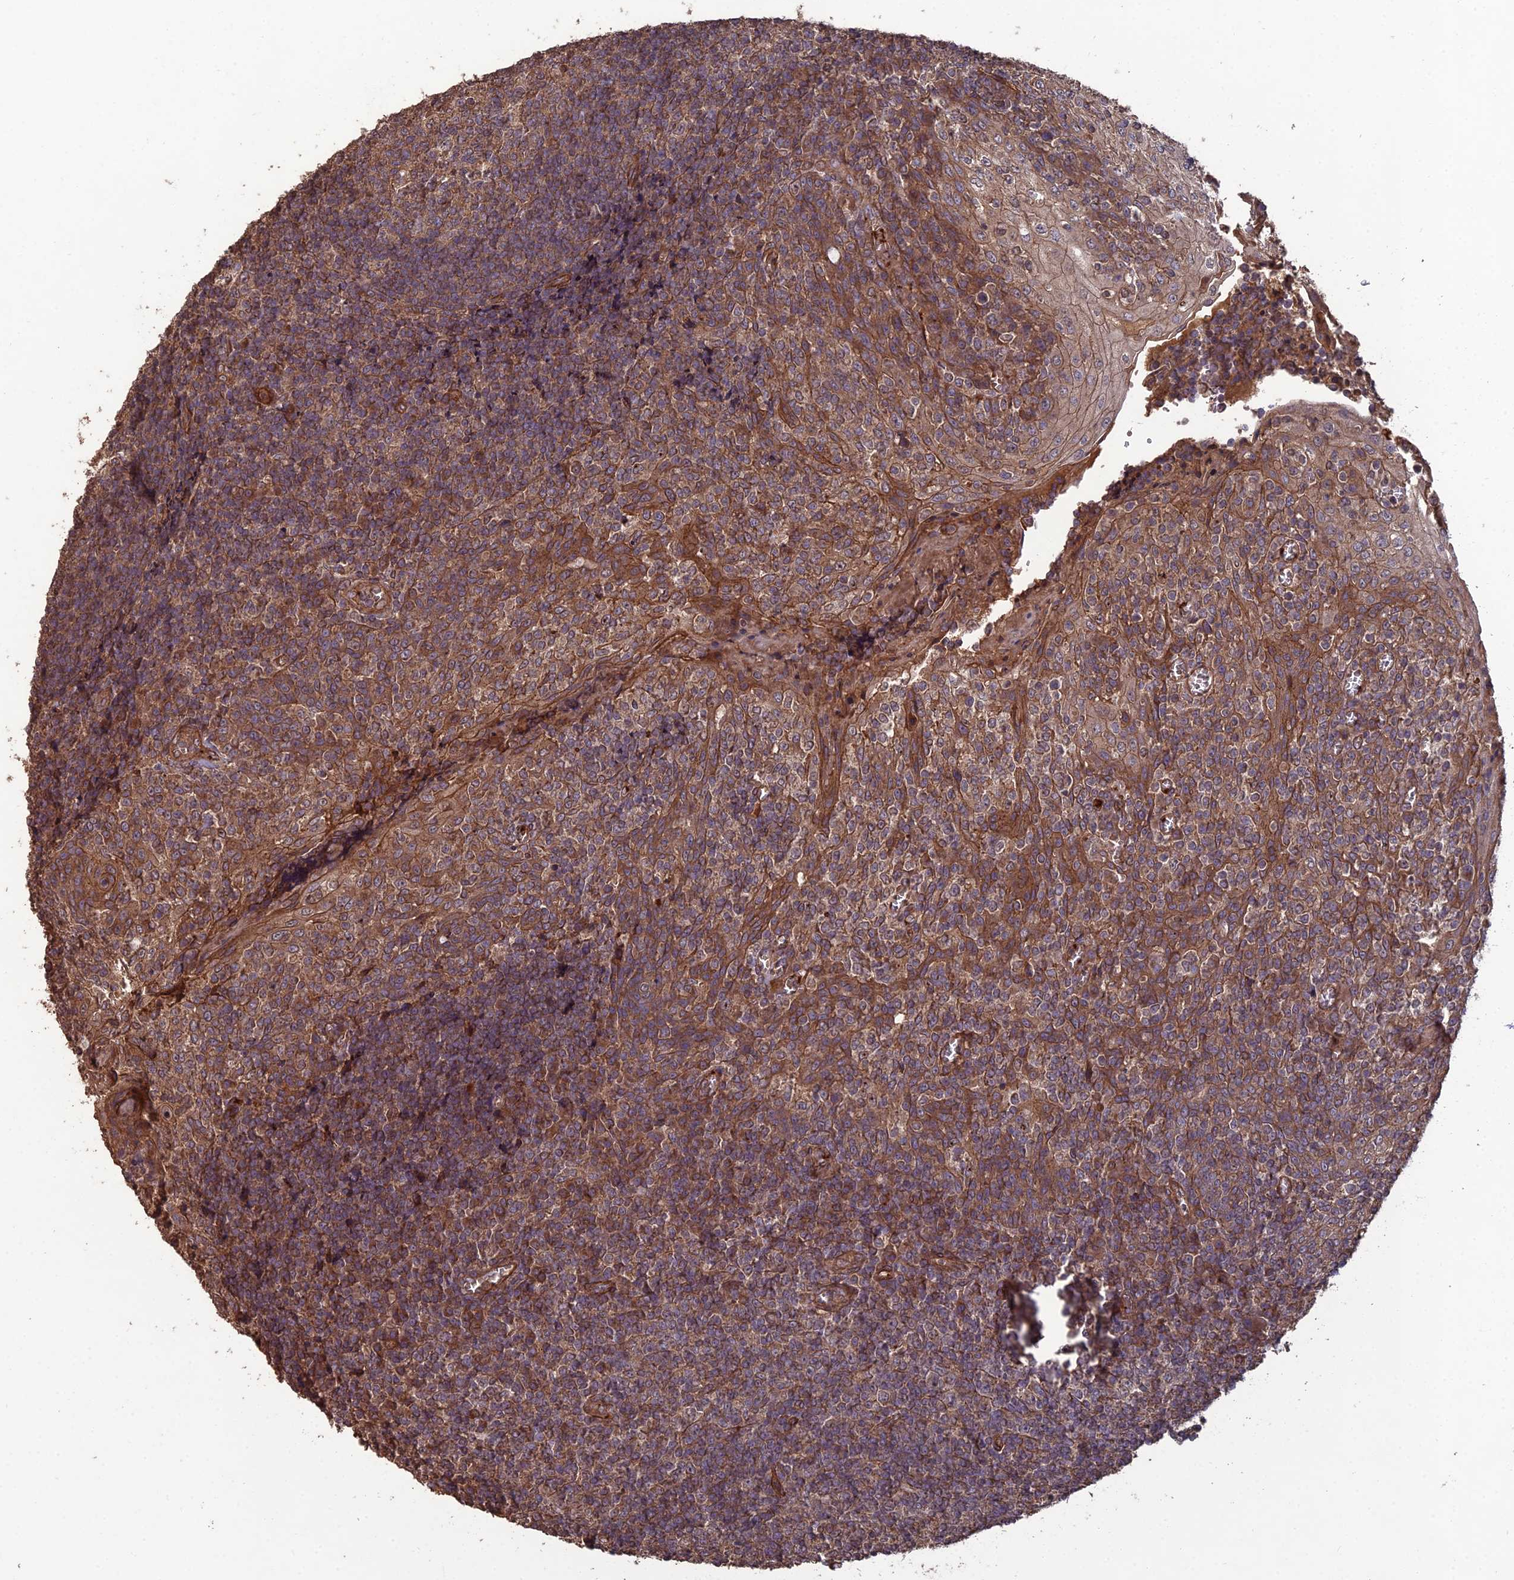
{"staining": {"intensity": "moderate", "quantity": "<25%", "location": "cytoplasmic/membranous"}, "tissue": "tonsil", "cell_type": "Germinal center cells", "image_type": "normal", "snomed": [{"axis": "morphology", "description": "Normal tissue, NOS"}, {"axis": "topography", "description": "Tonsil"}], "caption": "Tonsil stained with DAB IHC shows low levels of moderate cytoplasmic/membranous staining in approximately <25% of germinal center cells. The staining was performed using DAB (3,3'-diaminobenzidine) to visualize the protein expression in brown, while the nuclei were stained in blue with hematoxylin (Magnification: 20x).", "gene": "ATP6V0A2", "patient": {"sex": "female", "age": 19}}